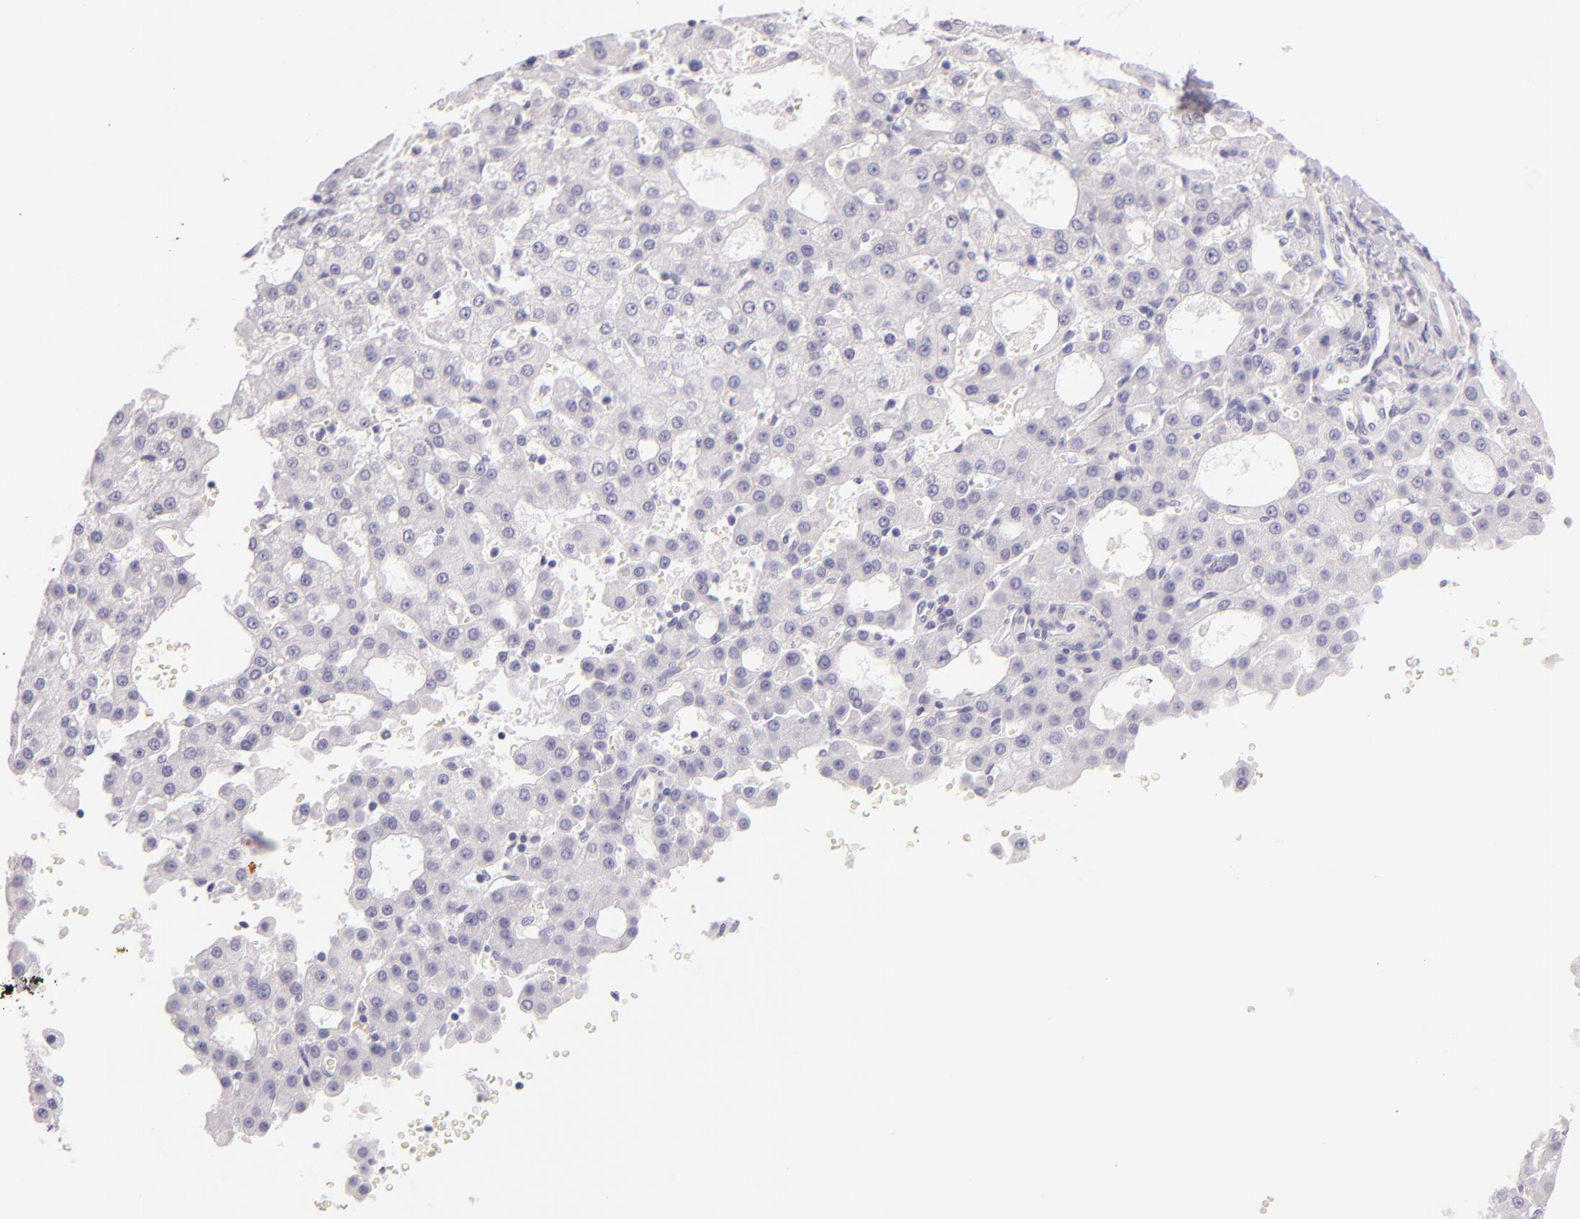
{"staining": {"intensity": "negative", "quantity": "none", "location": "none"}, "tissue": "liver cancer", "cell_type": "Tumor cells", "image_type": "cancer", "snomed": [{"axis": "morphology", "description": "Carcinoma, Hepatocellular, NOS"}, {"axis": "topography", "description": "Liver"}], "caption": "Immunohistochemistry (IHC) histopathology image of neoplastic tissue: hepatocellular carcinoma (liver) stained with DAB (3,3'-diaminobenzidine) demonstrates no significant protein positivity in tumor cells.", "gene": "INA", "patient": {"sex": "male", "age": 47}}